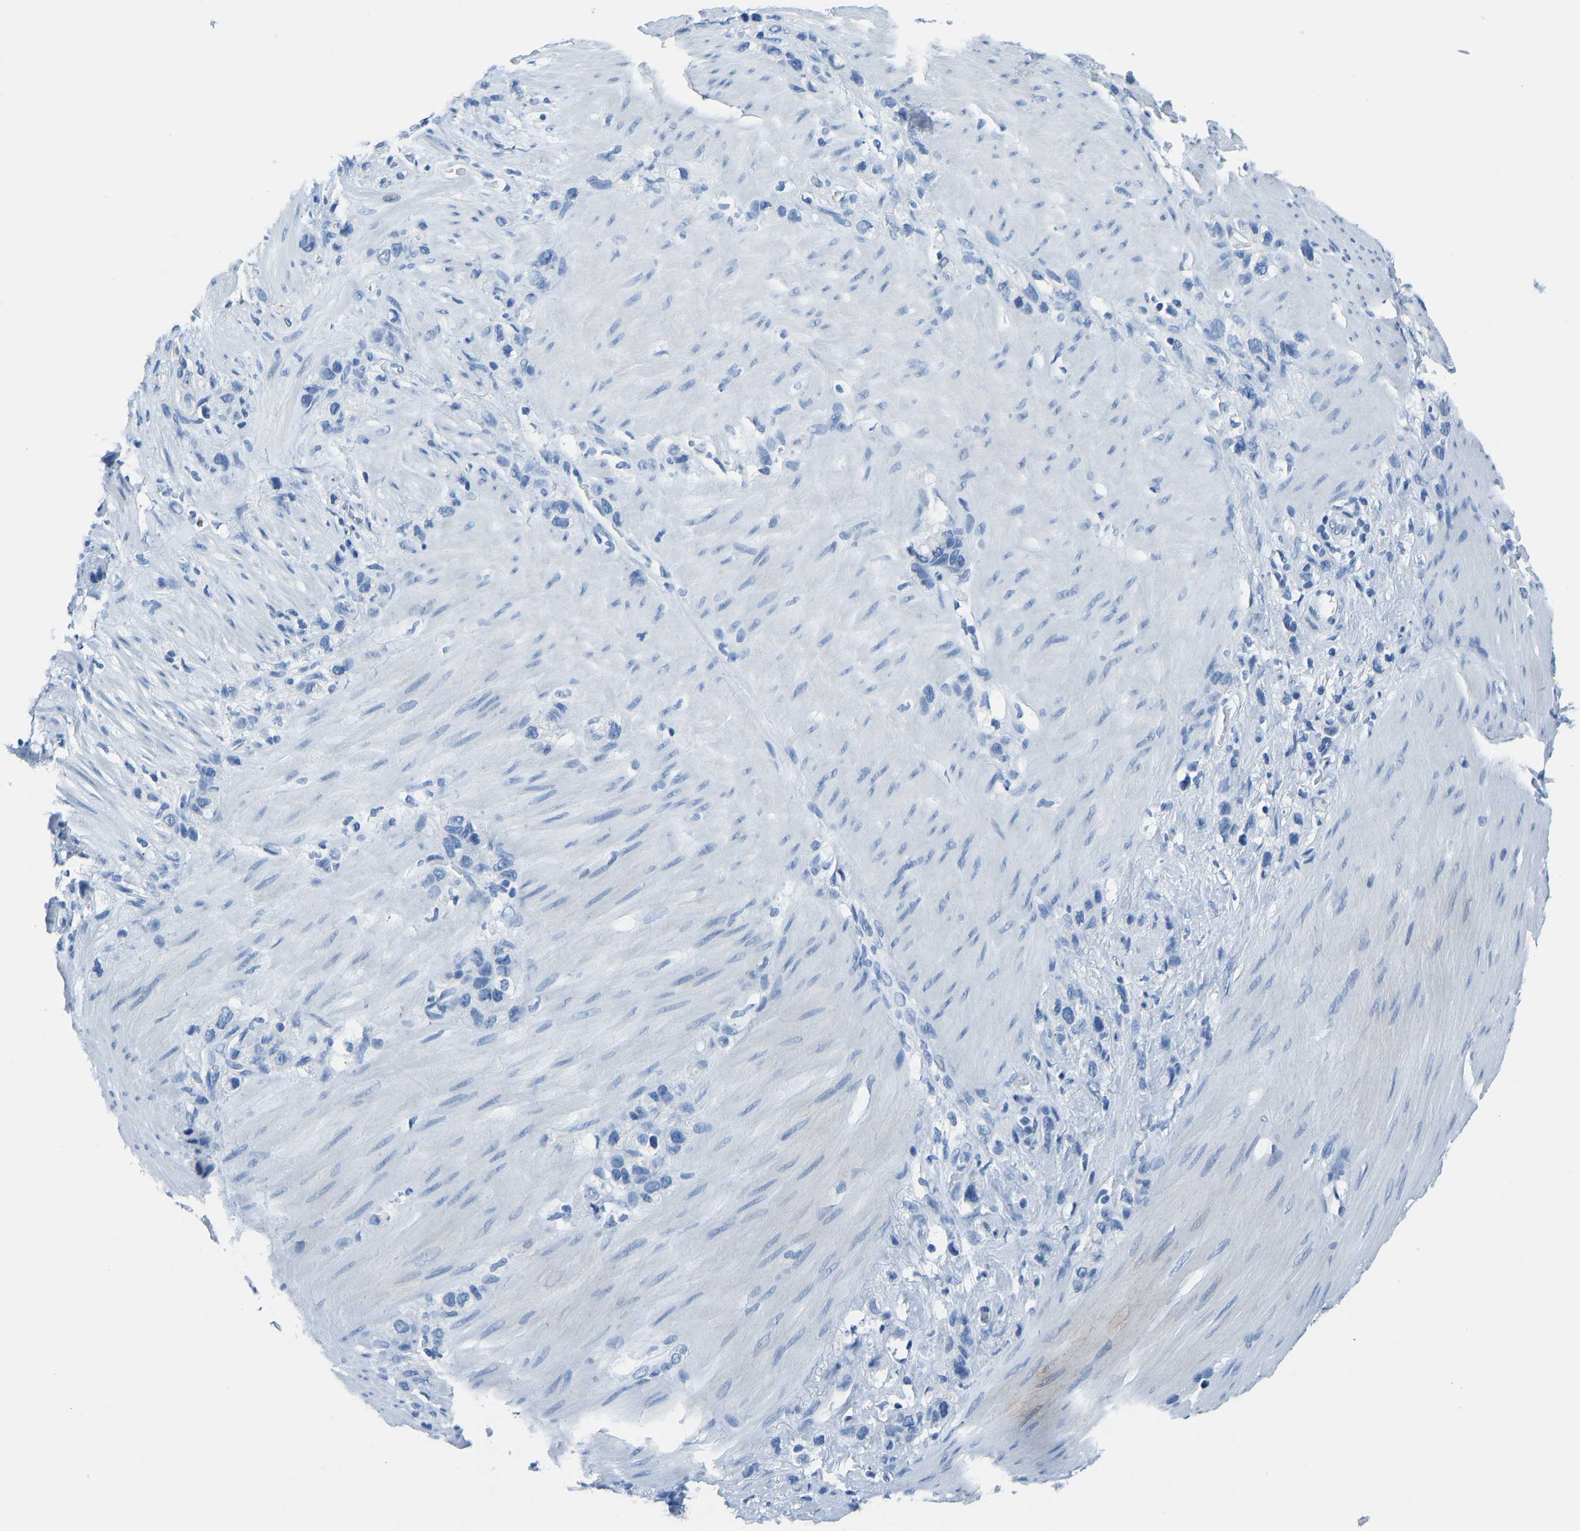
{"staining": {"intensity": "negative", "quantity": "none", "location": "none"}, "tissue": "stomach cancer", "cell_type": "Tumor cells", "image_type": "cancer", "snomed": [{"axis": "morphology", "description": "Normal tissue, NOS"}, {"axis": "morphology", "description": "Adenocarcinoma, NOS"}, {"axis": "morphology", "description": "Adenocarcinoma, High grade"}, {"axis": "topography", "description": "Stomach, upper"}, {"axis": "topography", "description": "Stomach"}], "caption": "Adenocarcinoma (stomach) was stained to show a protein in brown. There is no significant staining in tumor cells. Brightfield microscopy of immunohistochemistry (IHC) stained with DAB (brown) and hematoxylin (blue), captured at high magnification.", "gene": "SERPINB3", "patient": {"sex": "female", "age": 65}}